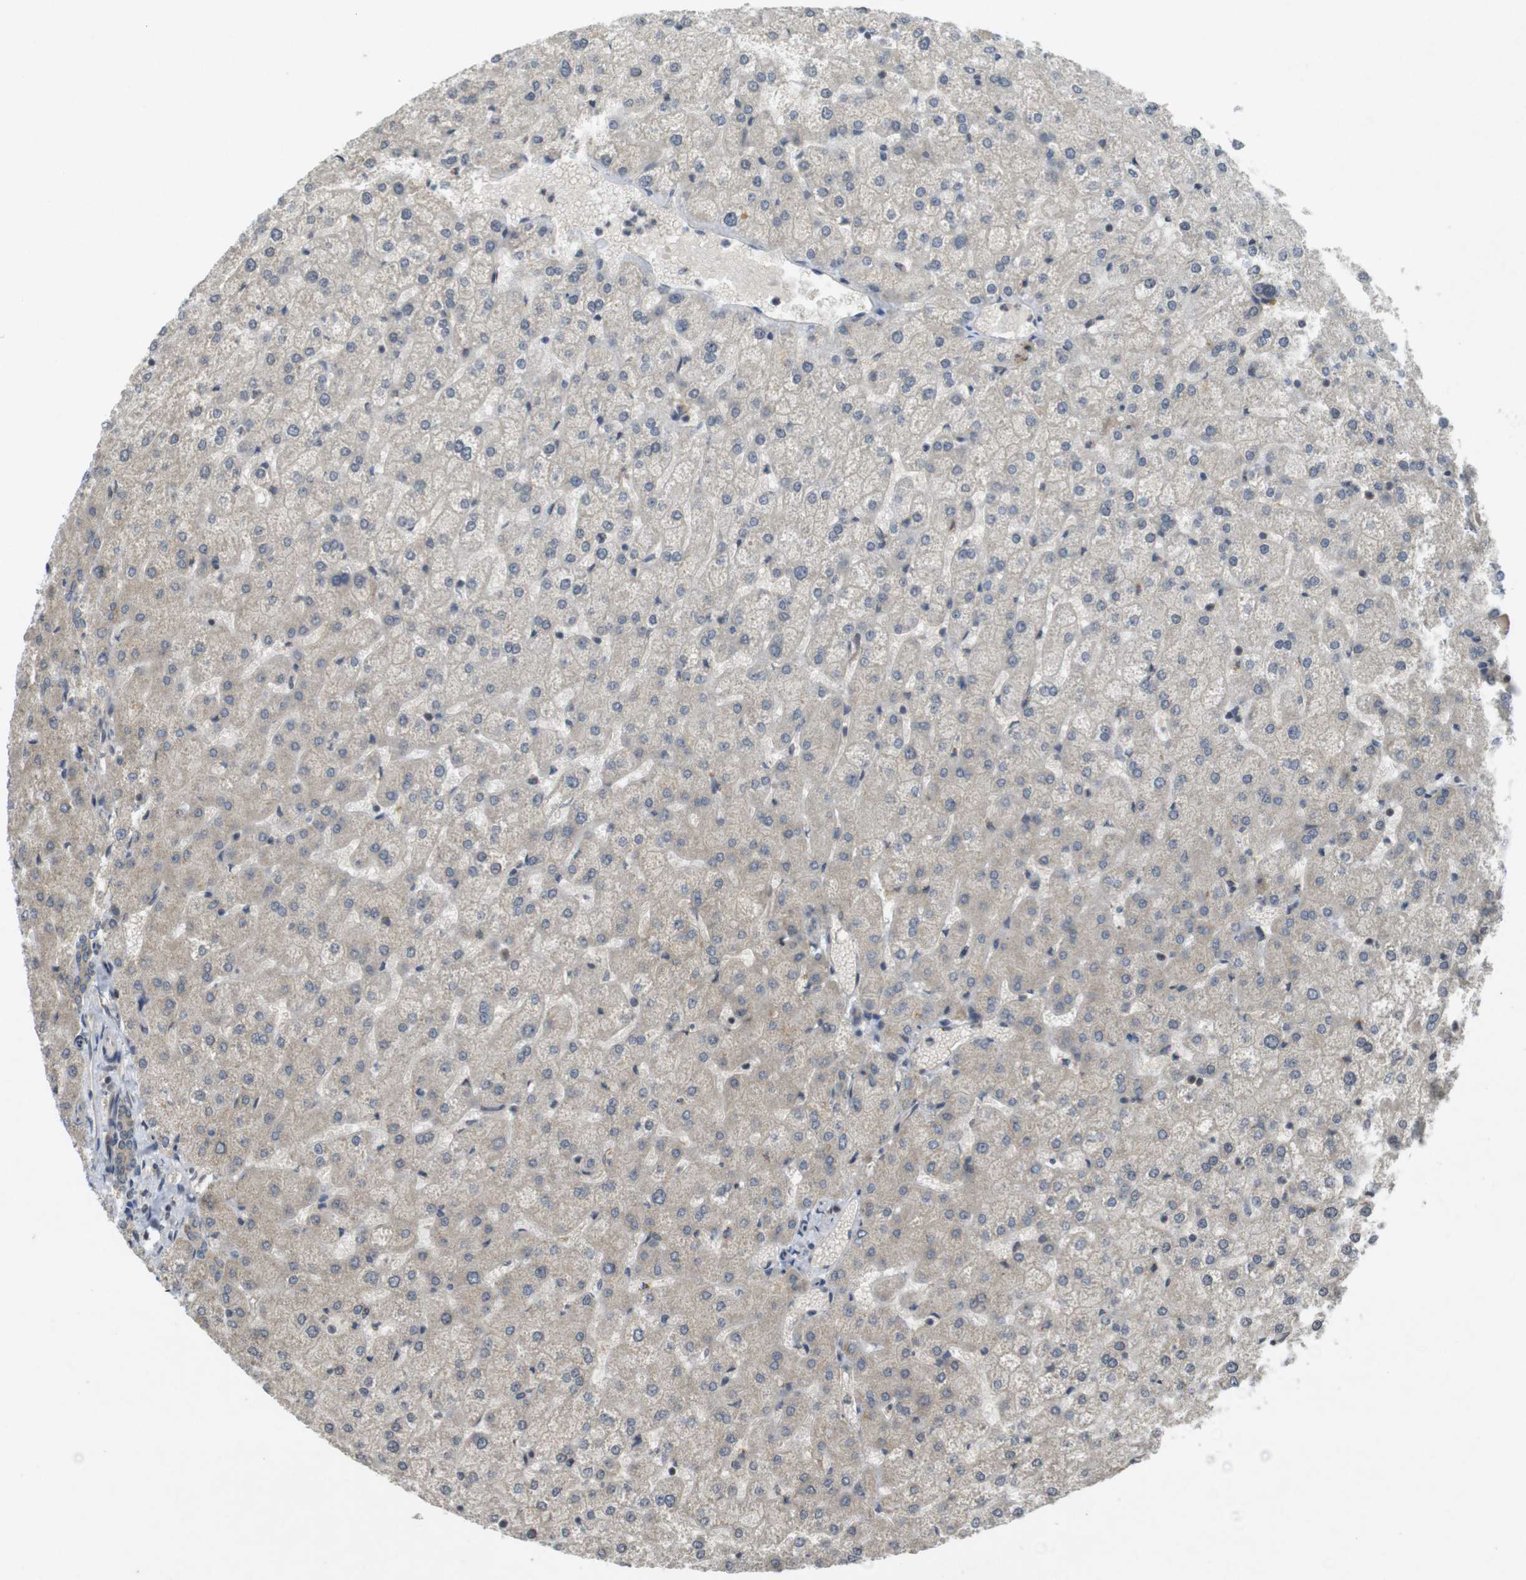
{"staining": {"intensity": "weak", "quantity": "25%-75%", "location": "cytoplasmic/membranous"}, "tissue": "liver", "cell_type": "Cholangiocytes", "image_type": "normal", "snomed": [{"axis": "morphology", "description": "Normal tissue, NOS"}, {"axis": "topography", "description": "Liver"}], "caption": "Weak cytoplasmic/membranous staining for a protein is appreciated in approximately 25%-75% of cholangiocytes of normal liver using immunohistochemistry.", "gene": "CLTC", "patient": {"sex": "female", "age": 32}}